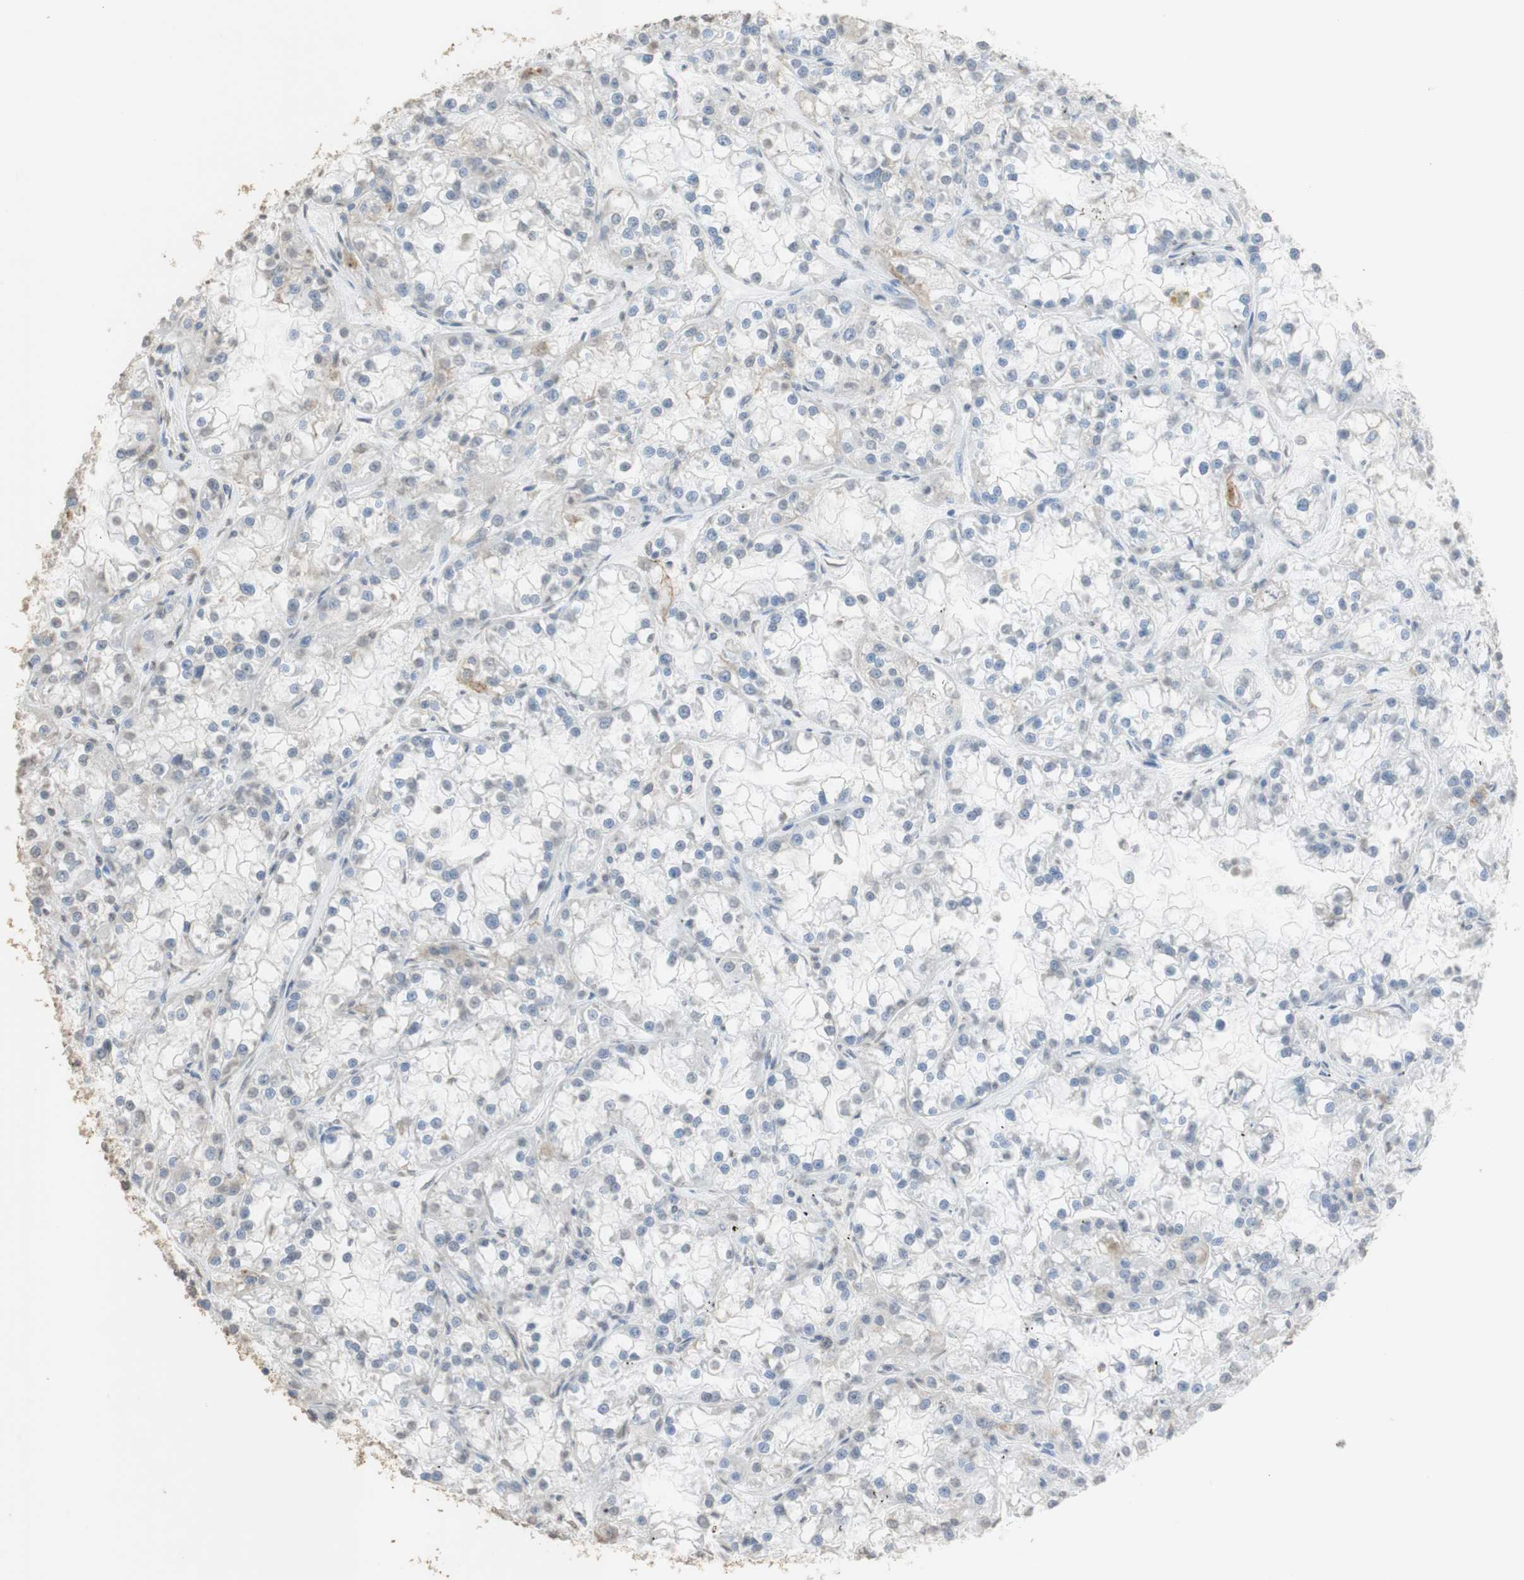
{"staining": {"intensity": "weak", "quantity": "<25%", "location": "cytoplasmic/membranous"}, "tissue": "renal cancer", "cell_type": "Tumor cells", "image_type": "cancer", "snomed": [{"axis": "morphology", "description": "Adenocarcinoma, NOS"}, {"axis": "topography", "description": "Kidney"}], "caption": "Tumor cells are negative for brown protein staining in renal cancer (adenocarcinoma).", "gene": "L1CAM", "patient": {"sex": "female", "age": 52}}